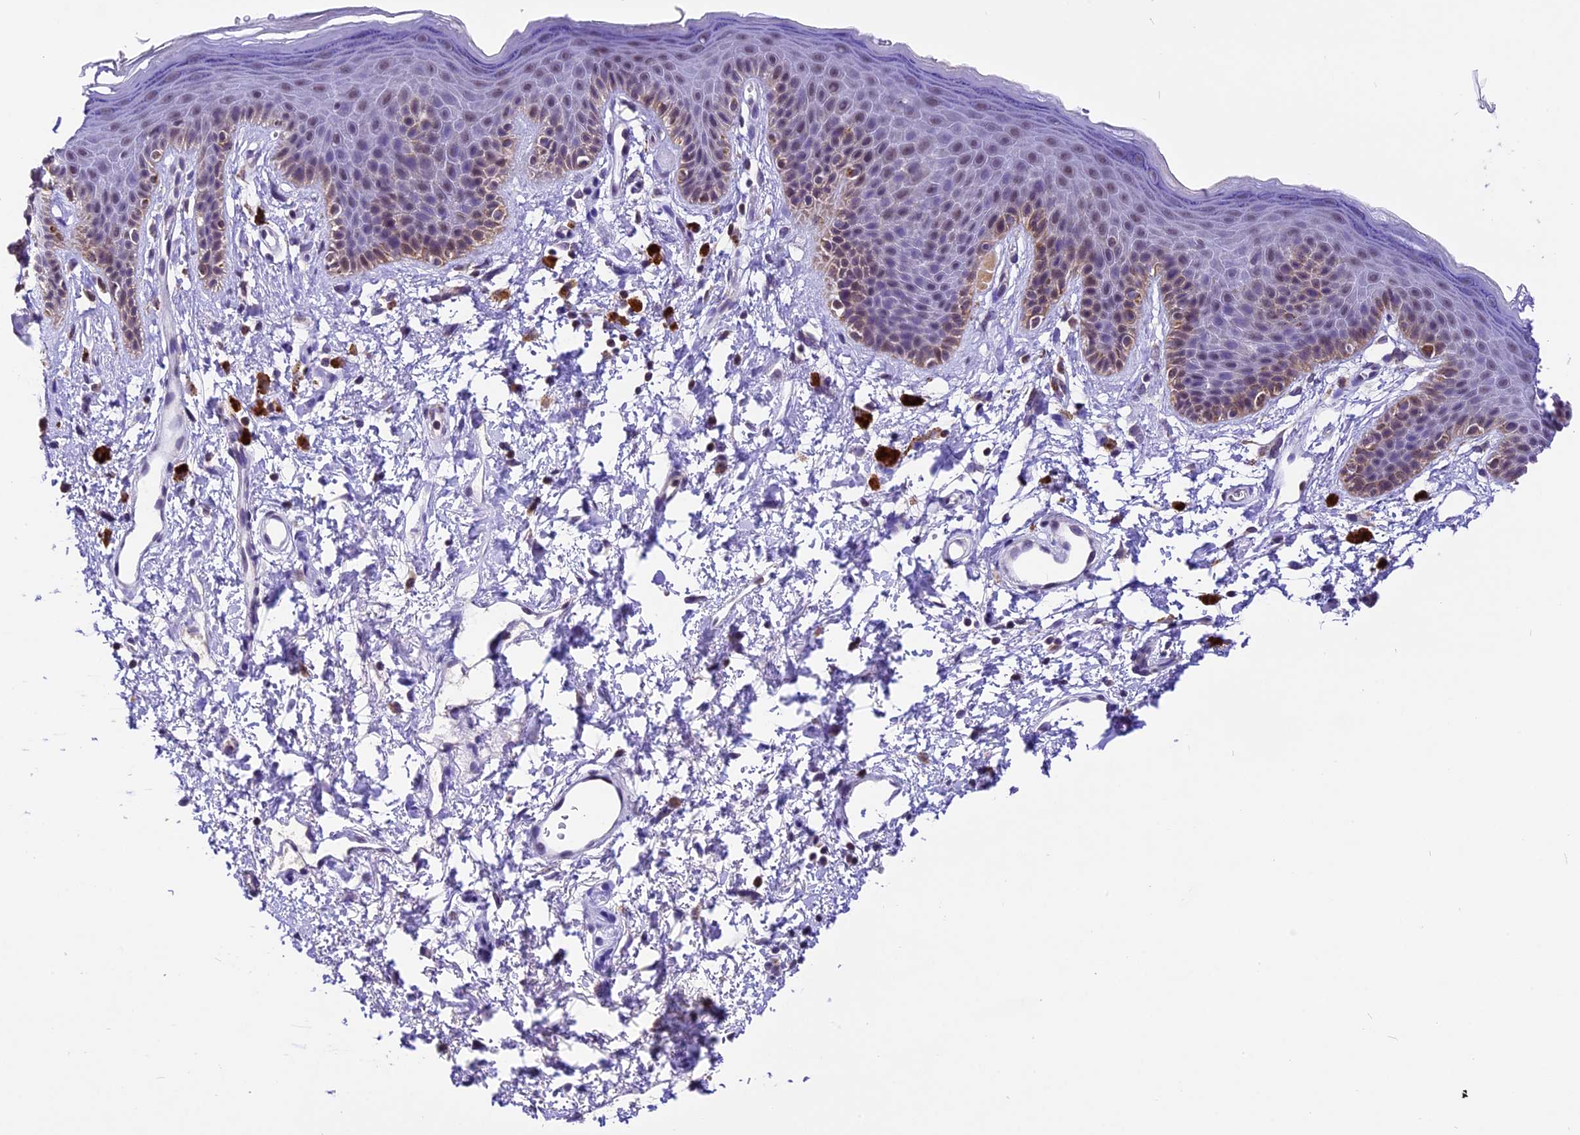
{"staining": {"intensity": "weak", "quantity": "25%-75%", "location": "cytoplasmic/membranous,nuclear"}, "tissue": "skin", "cell_type": "Epidermal cells", "image_type": "normal", "snomed": [{"axis": "morphology", "description": "Normal tissue, NOS"}, {"axis": "topography", "description": "Anal"}], "caption": "Immunohistochemistry staining of normal skin, which displays low levels of weak cytoplasmic/membranous,nuclear positivity in about 25%-75% of epidermal cells indicating weak cytoplasmic/membranous,nuclear protein staining. The staining was performed using DAB (3,3'-diaminobenzidine) (brown) for protein detection and nuclei were counterstained in hematoxylin (blue).", "gene": "CARS2", "patient": {"sex": "female", "age": 46}}